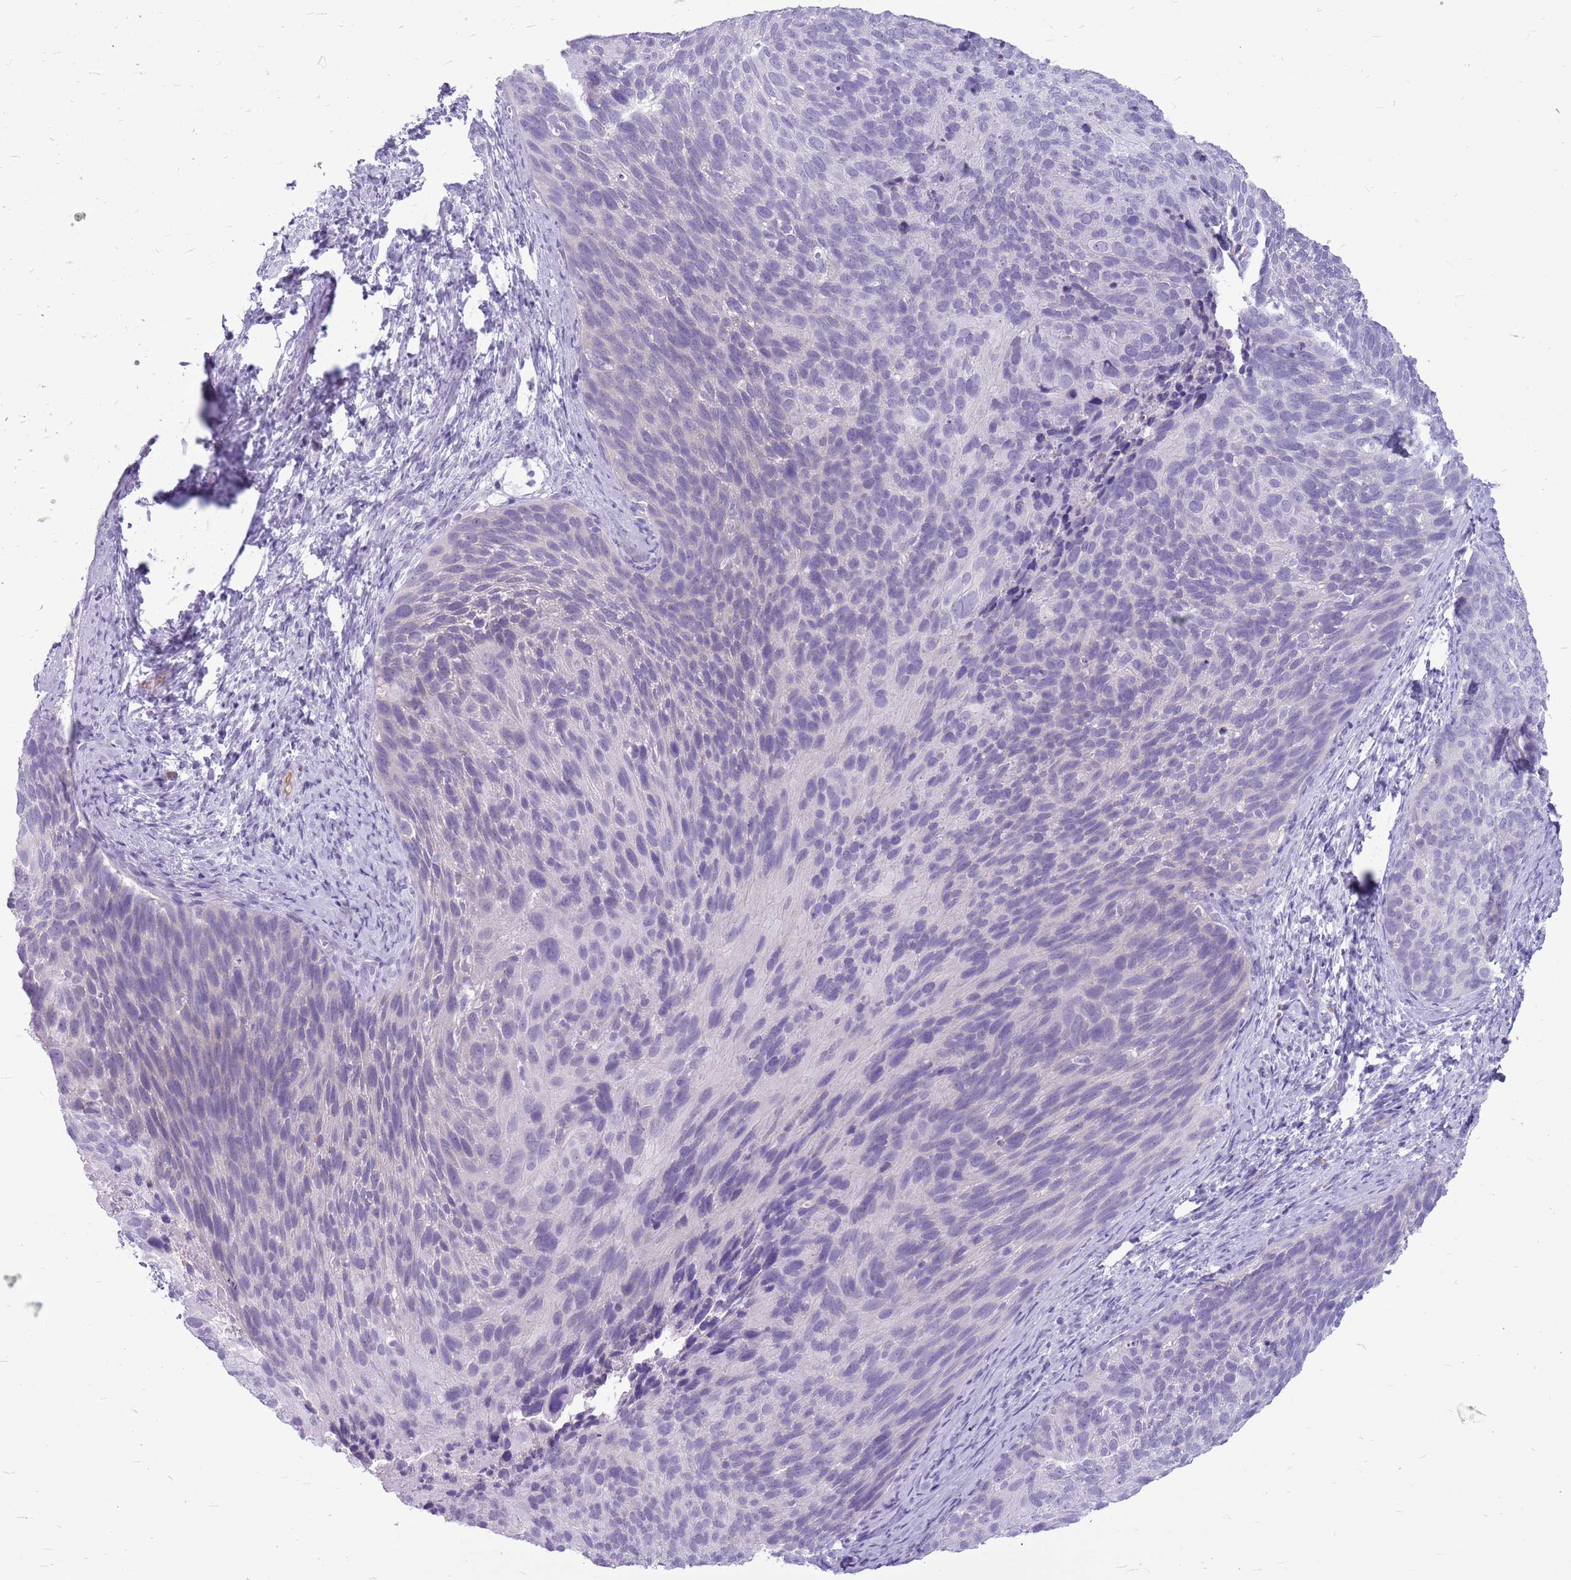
{"staining": {"intensity": "negative", "quantity": "none", "location": "none"}, "tissue": "cervical cancer", "cell_type": "Tumor cells", "image_type": "cancer", "snomed": [{"axis": "morphology", "description": "Squamous cell carcinoma, NOS"}, {"axis": "topography", "description": "Cervix"}], "caption": "Tumor cells are negative for protein expression in human cervical squamous cell carcinoma. Brightfield microscopy of immunohistochemistry (IHC) stained with DAB (brown) and hematoxylin (blue), captured at high magnification.", "gene": "ZNF425", "patient": {"sex": "female", "age": 80}}